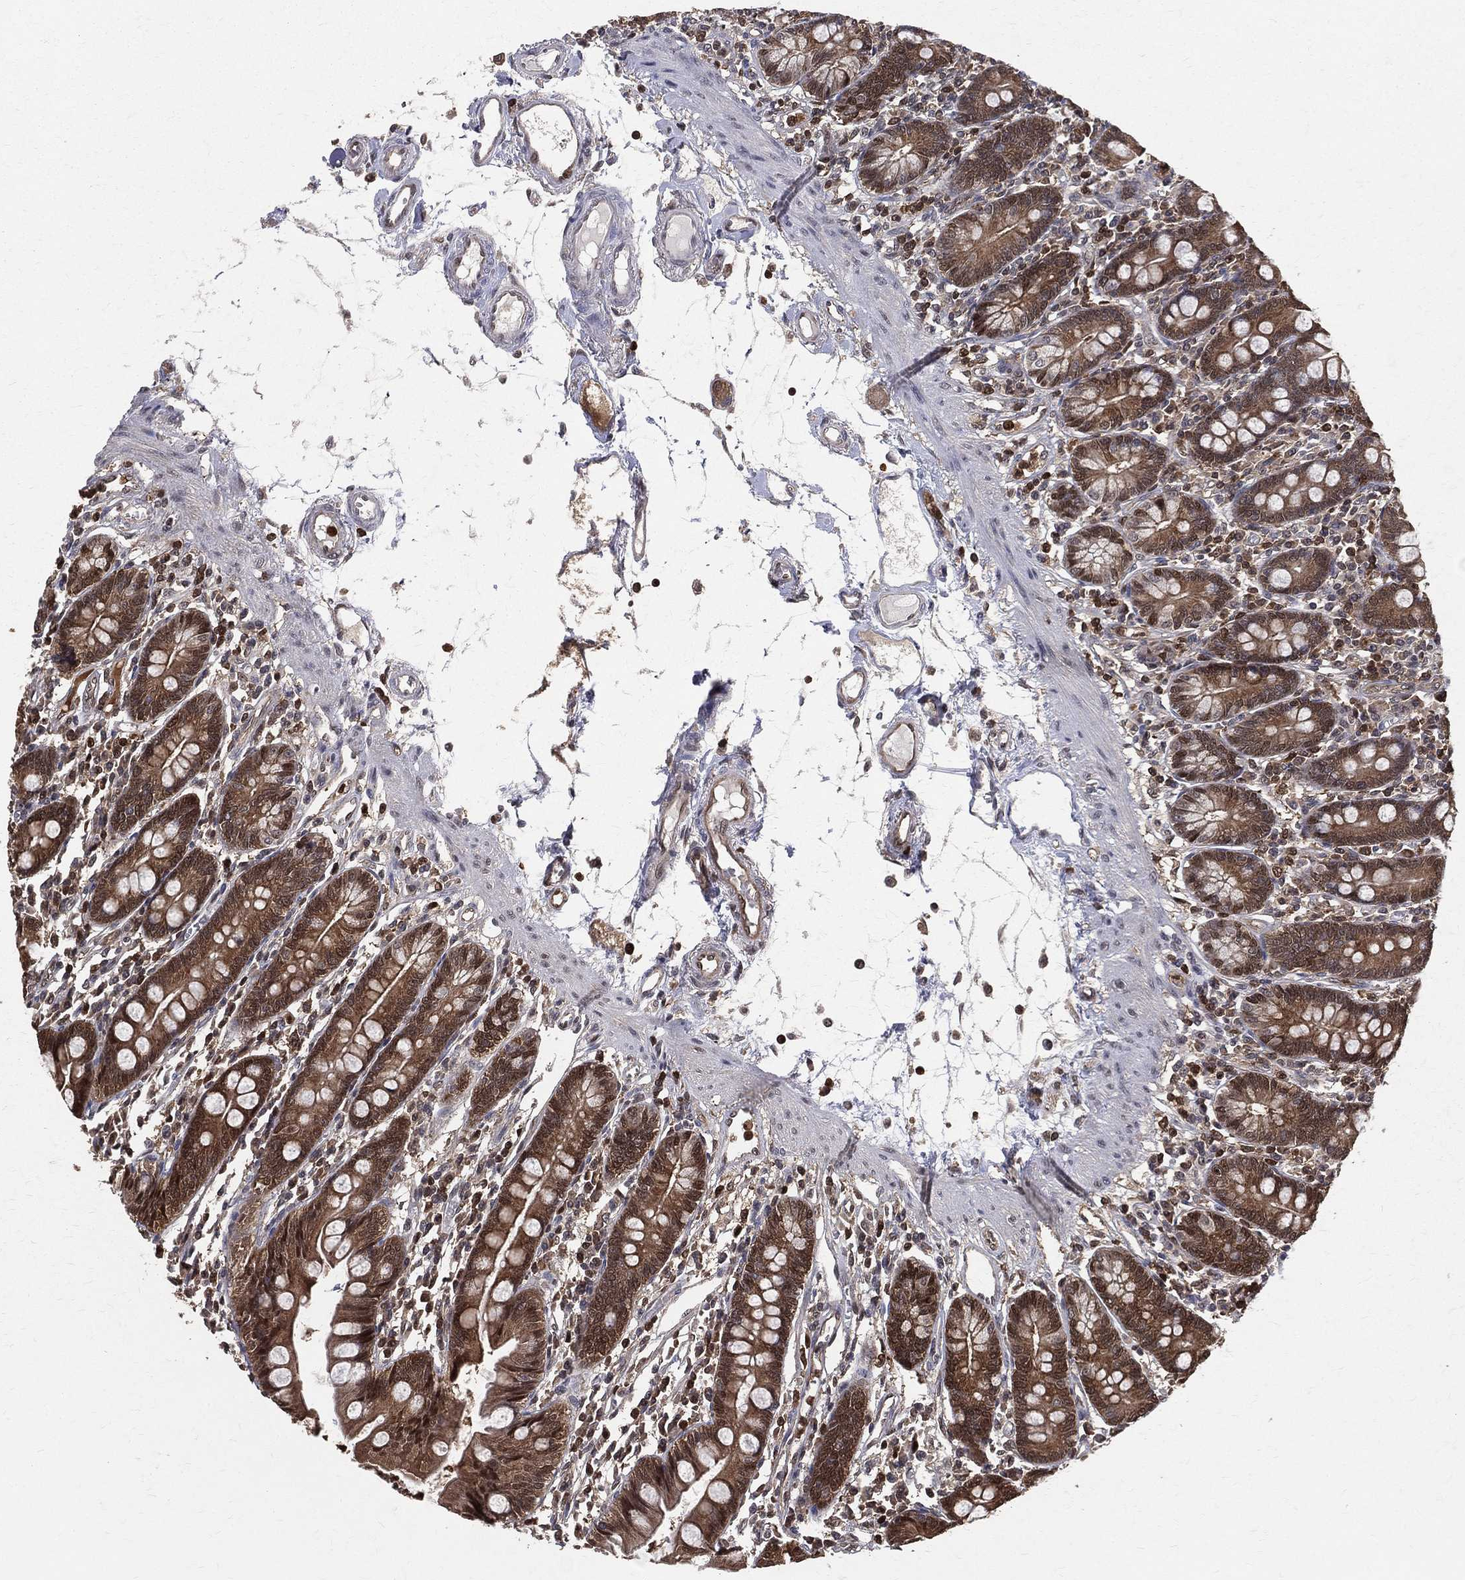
{"staining": {"intensity": "moderate", "quantity": ">75%", "location": "cytoplasmic/membranous,nuclear"}, "tissue": "small intestine", "cell_type": "Glandular cells", "image_type": "normal", "snomed": [{"axis": "morphology", "description": "Normal tissue, NOS"}, {"axis": "topography", "description": "Small intestine"}], "caption": "Immunohistochemical staining of unremarkable small intestine displays >75% levels of moderate cytoplasmic/membranous,nuclear protein staining in approximately >75% of glandular cells. The protein of interest is stained brown, and the nuclei are stained in blue (DAB IHC with brightfield microscopy, high magnification).", "gene": "ENO1", "patient": {"sex": "male", "age": 88}}